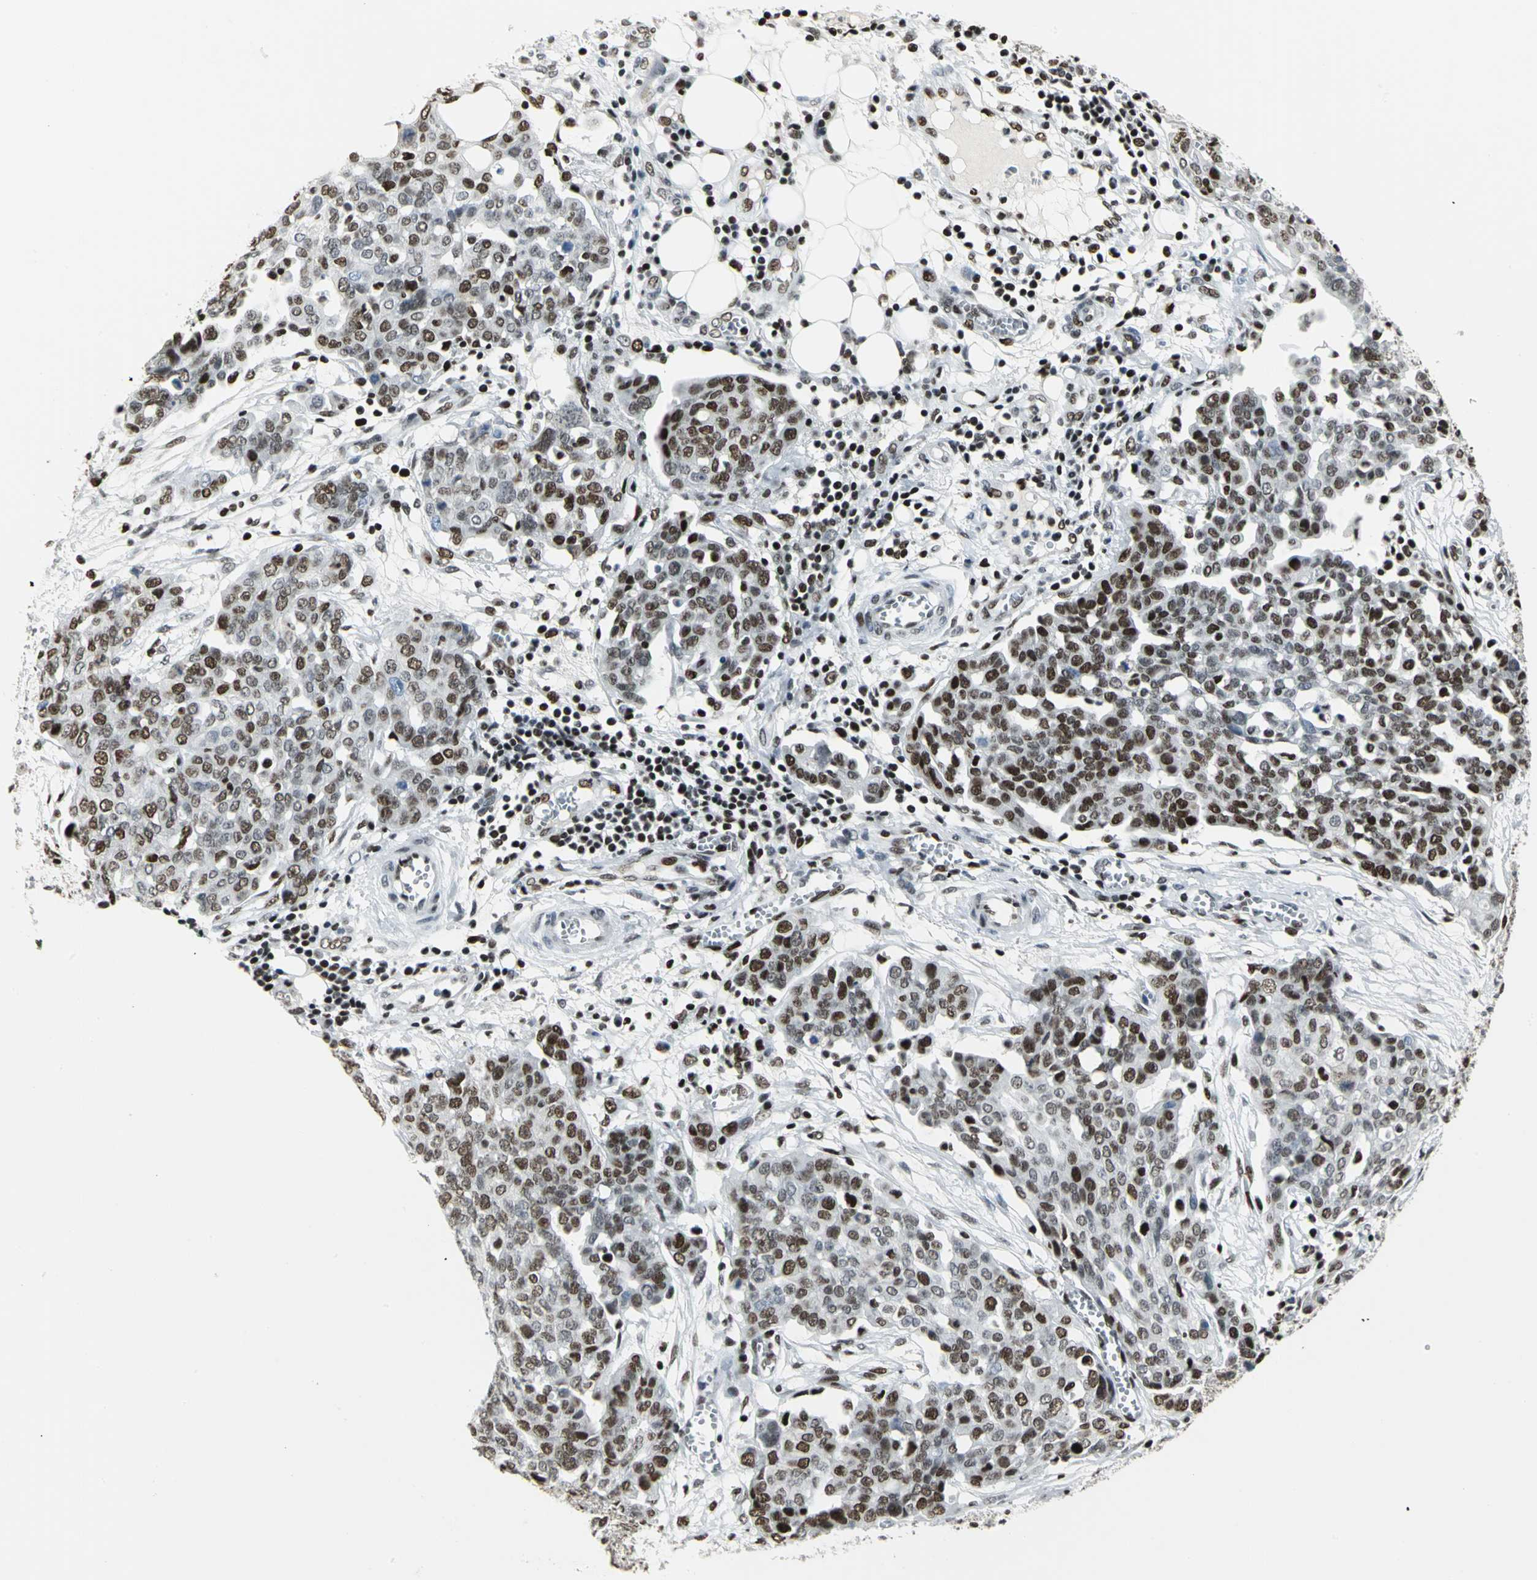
{"staining": {"intensity": "strong", "quantity": ">75%", "location": "nuclear"}, "tissue": "ovarian cancer", "cell_type": "Tumor cells", "image_type": "cancer", "snomed": [{"axis": "morphology", "description": "Cystadenocarcinoma, serous, NOS"}, {"axis": "topography", "description": "Soft tissue"}, {"axis": "topography", "description": "Ovary"}], "caption": "The photomicrograph exhibits immunohistochemical staining of serous cystadenocarcinoma (ovarian). There is strong nuclear staining is identified in about >75% of tumor cells.", "gene": "HNRNPD", "patient": {"sex": "female", "age": 57}}